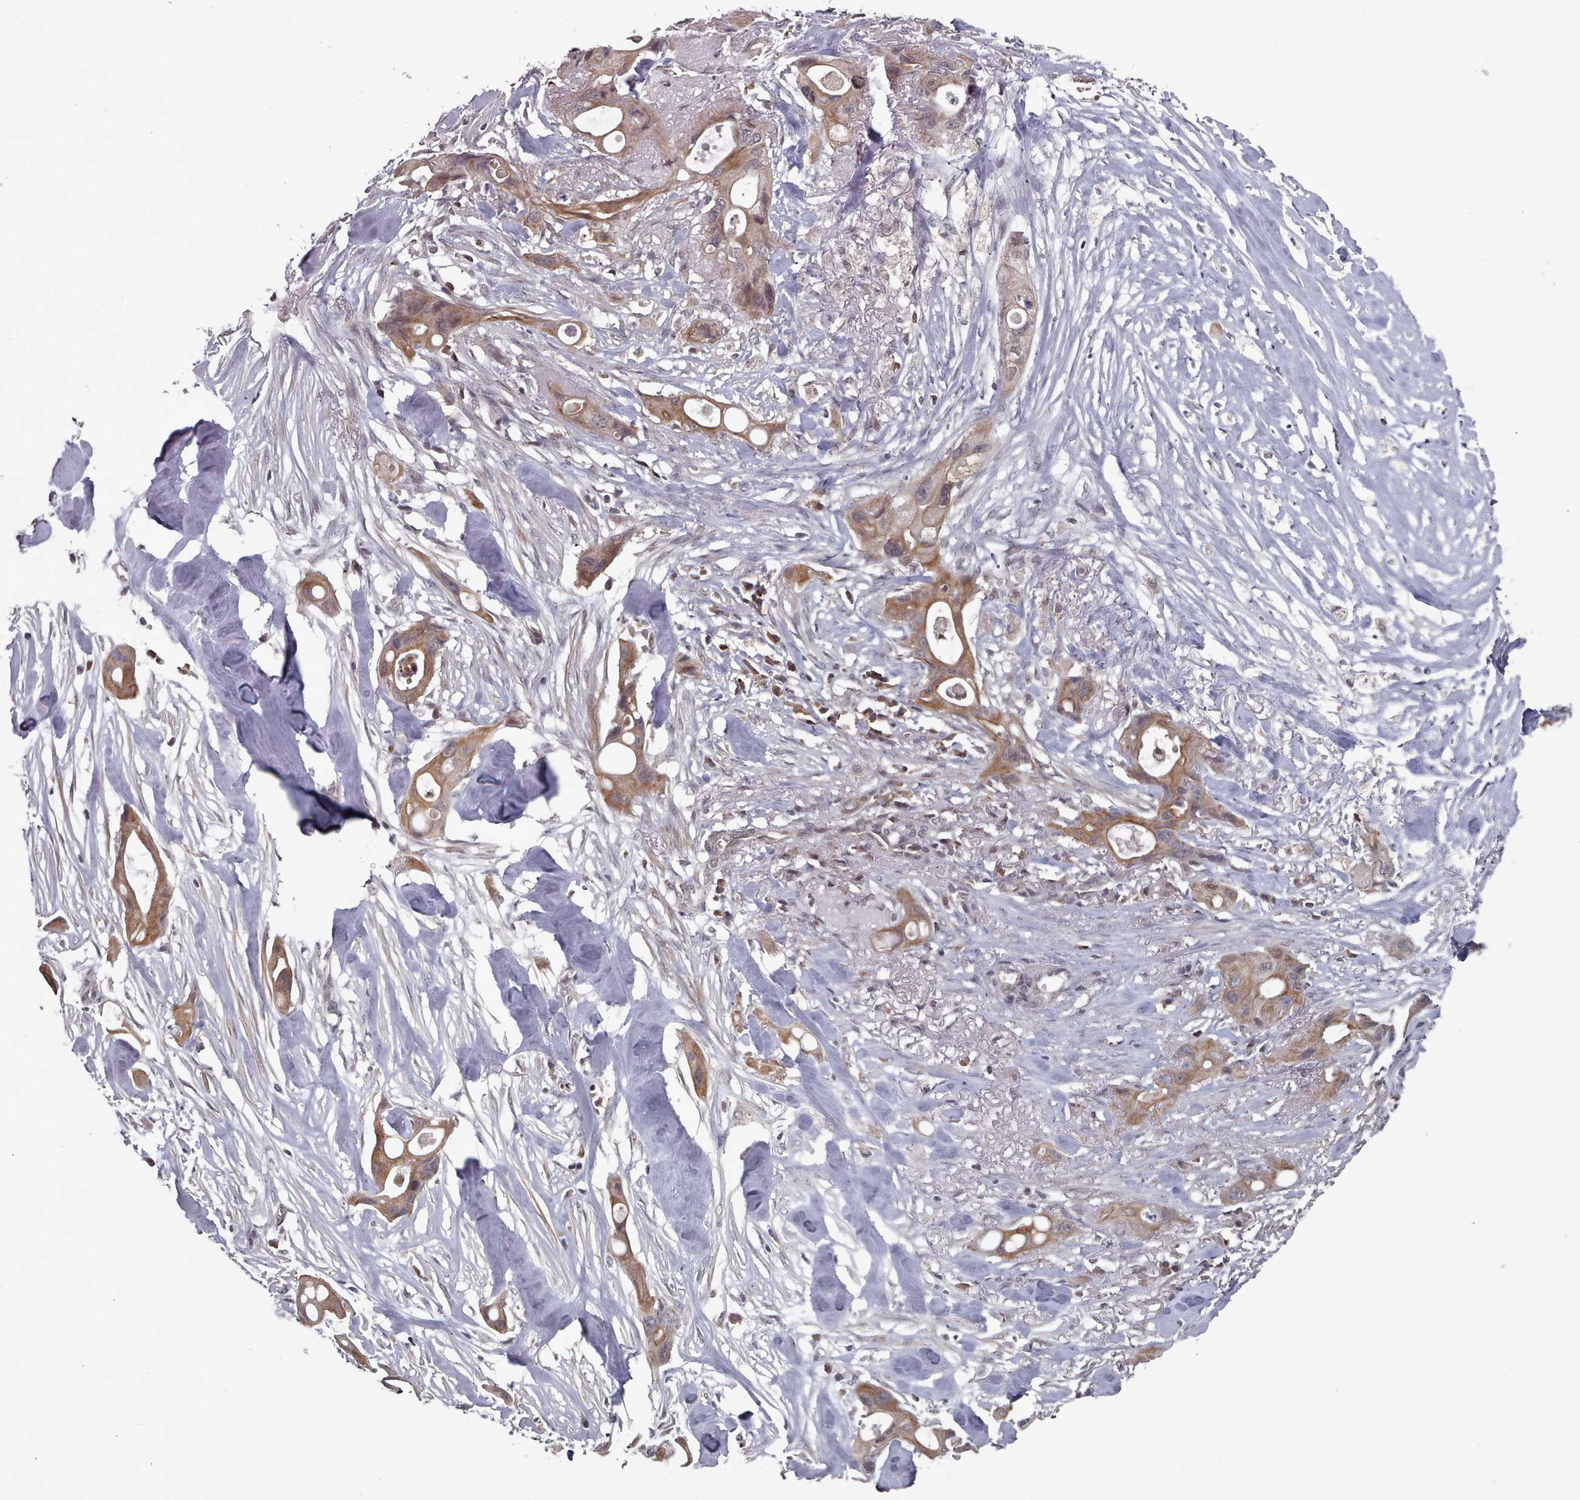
{"staining": {"intensity": "moderate", "quantity": ">75%", "location": "cytoplasmic/membranous"}, "tissue": "ovarian cancer", "cell_type": "Tumor cells", "image_type": "cancer", "snomed": [{"axis": "morphology", "description": "Cystadenocarcinoma, mucinous, NOS"}, {"axis": "topography", "description": "Ovary"}], "caption": "Protein positivity by IHC exhibits moderate cytoplasmic/membranous positivity in about >75% of tumor cells in mucinous cystadenocarcinoma (ovarian). The staining is performed using DAB brown chromogen to label protein expression. The nuclei are counter-stained blue using hematoxylin.", "gene": "HYAL3", "patient": {"sex": "female", "age": 70}}